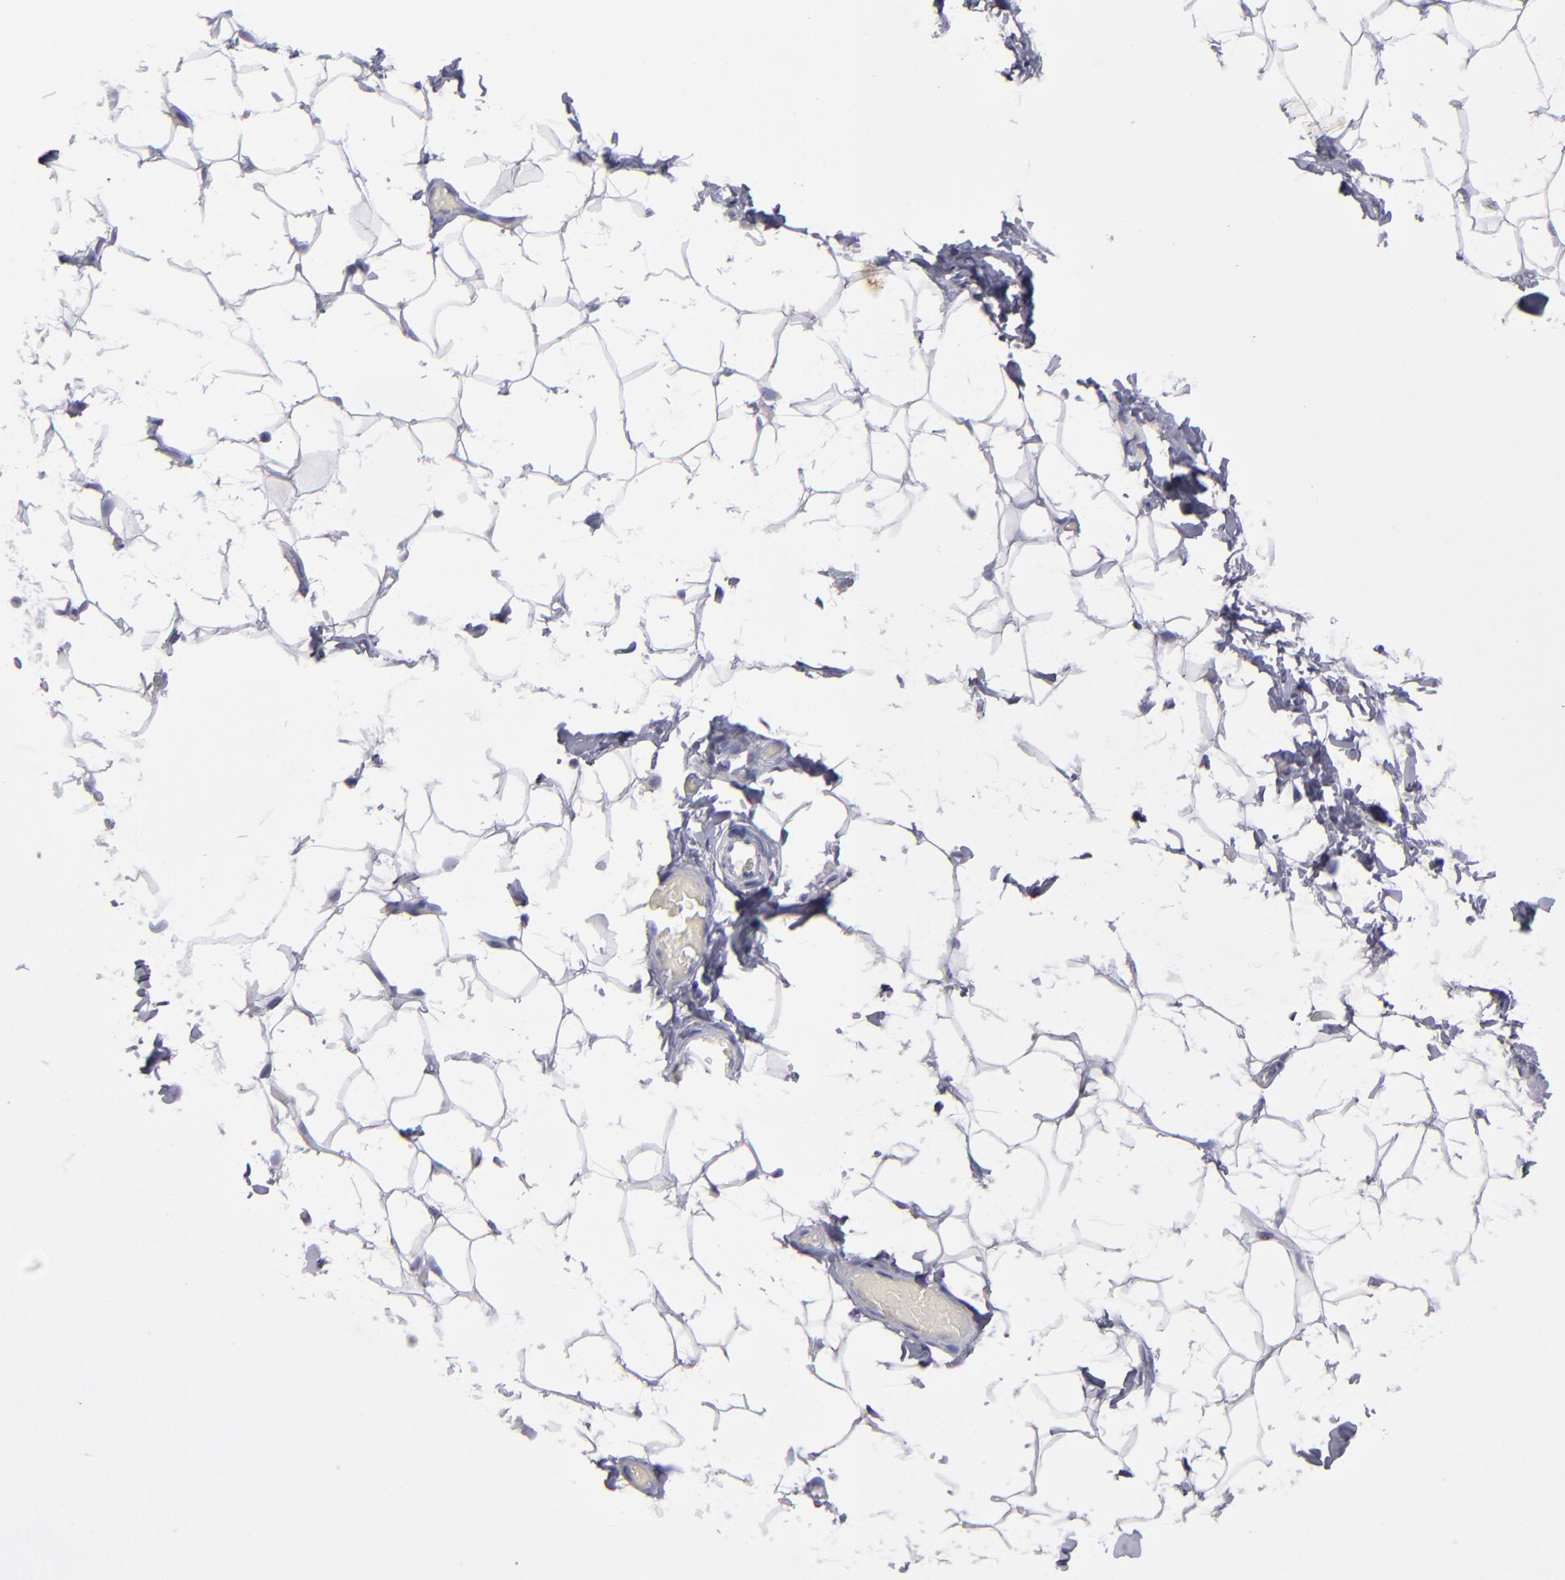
{"staining": {"intensity": "negative", "quantity": "none", "location": "none"}, "tissue": "adipose tissue", "cell_type": "Adipocytes", "image_type": "normal", "snomed": [{"axis": "morphology", "description": "Normal tissue, NOS"}, {"axis": "topography", "description": "Soft tissue"}], "caption": "Immunohistochemistry micrograph of unremarkable human adipose tissue stained for a protein (brown), which demonstrates no positivity in adipocytes. (DAB IHC, high magnification).", "gene": "IRF8", "patient": {"sex": "male", "age": 26}}